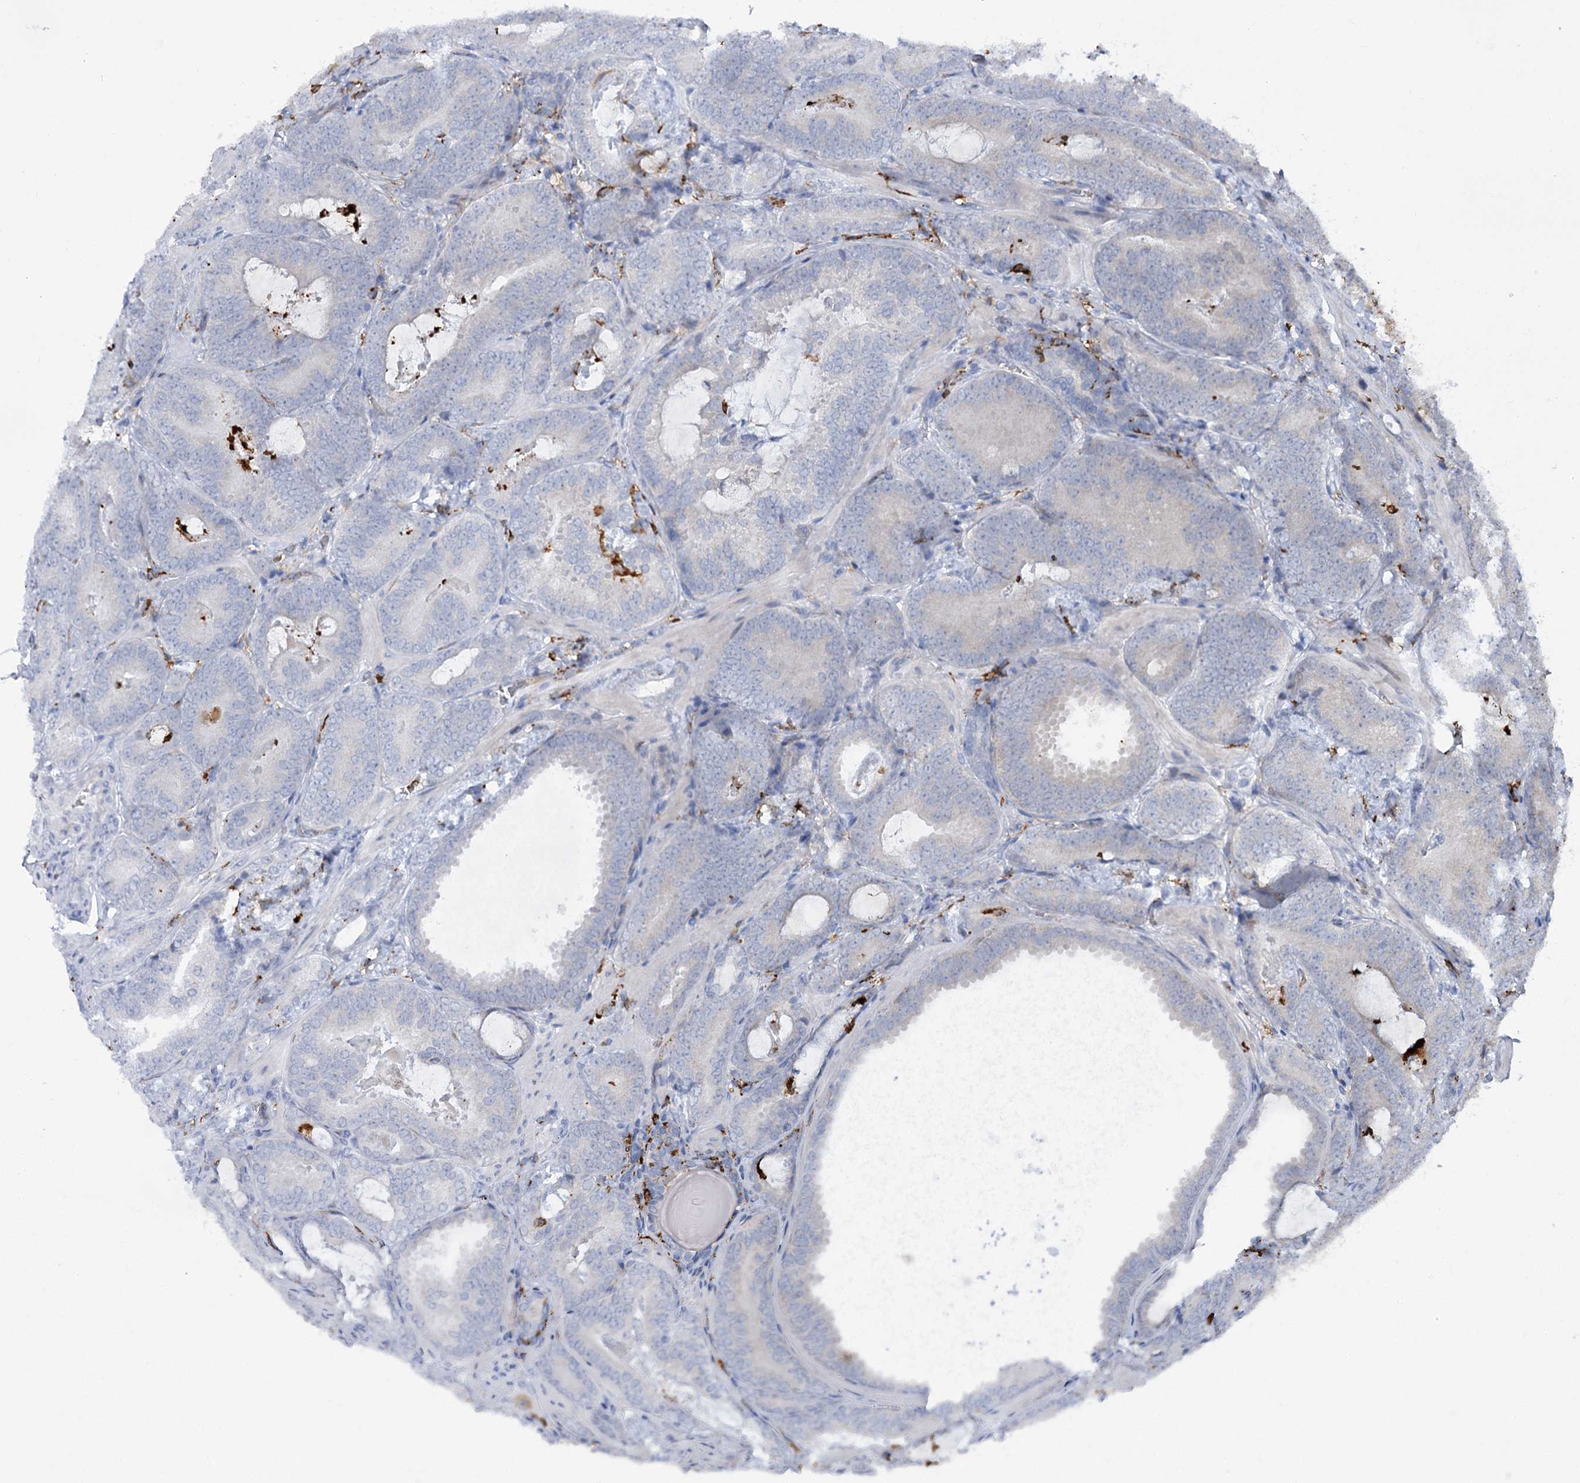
{"staining": {"intensity": "negative", "quantity": "none", "location": "none"}, "tissue": "prostate cancer", "cell_type": "Tumor cells", "image_type": "cancer", "snomed": [{"axis": "morphology", "description": "Adenocarcinoma, Low grade"}, {"axis": "topography", "description": "Prostate"}], "caption": "Micrograph shows no significant protein expression in tumor cells of low-grade adenocarcinoma (prostate).", "gene": "PIWIL4", "patient": {"sex": "male", "age": 60}}